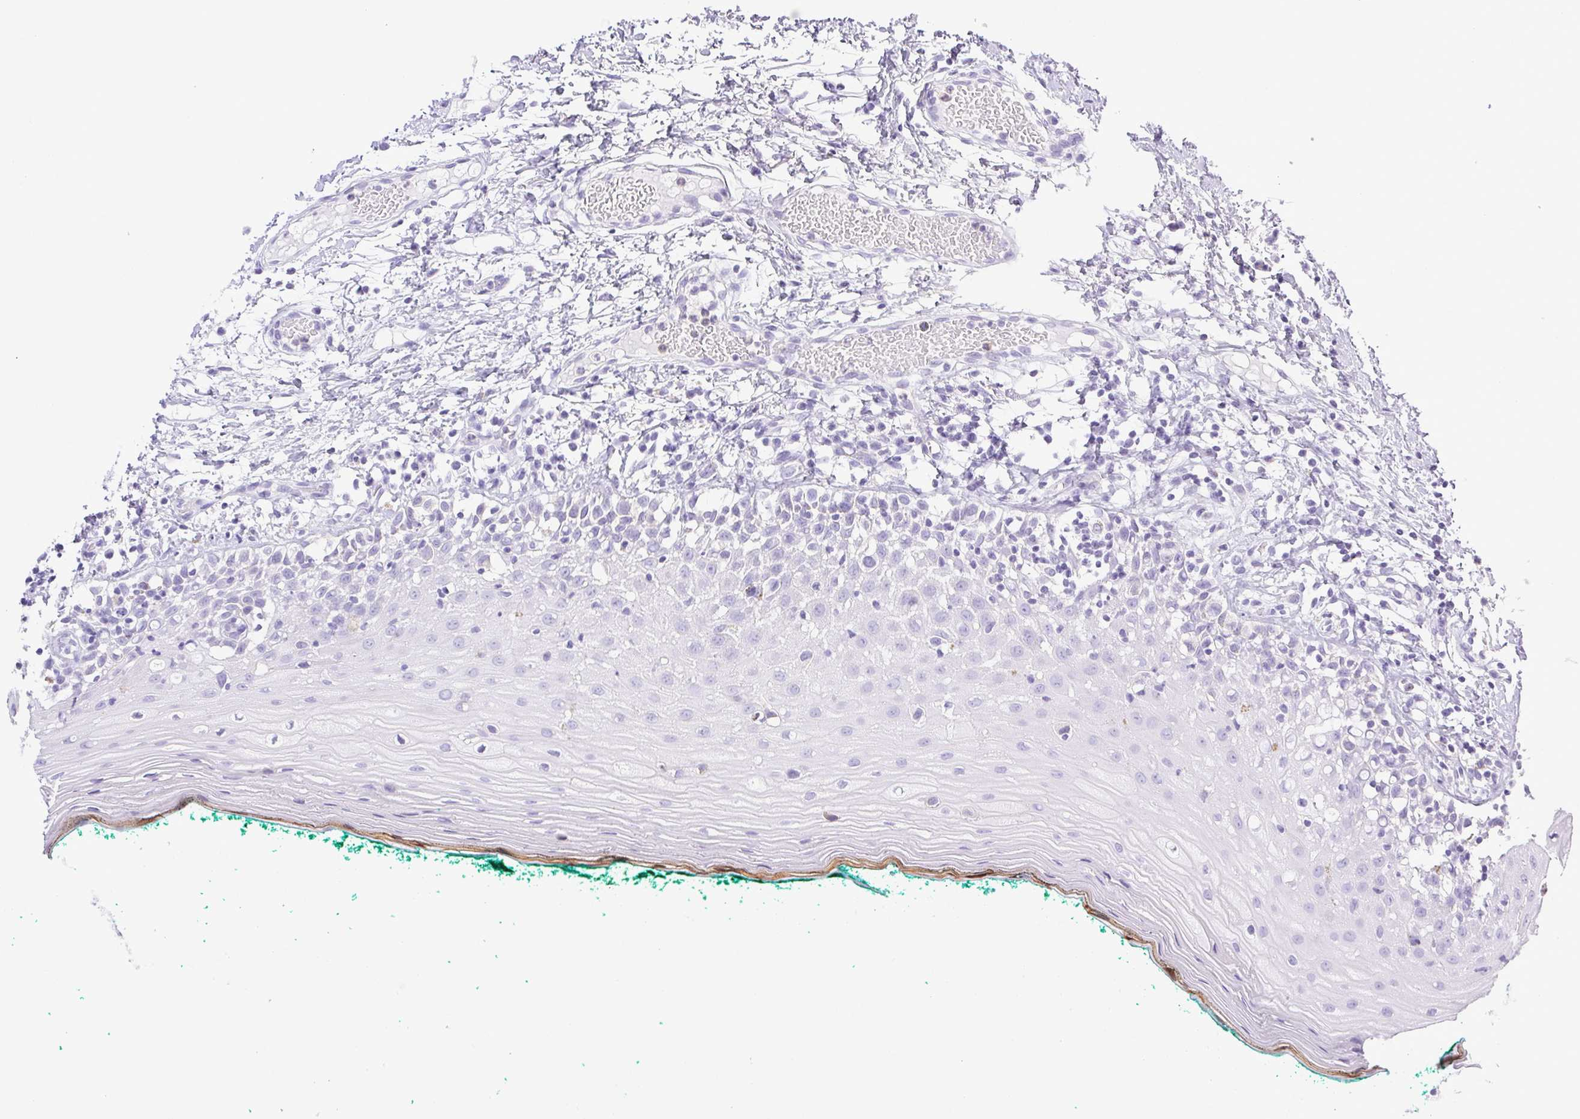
{"staining": {"intensity": "negative", "quantity": "none", "location": "none"}, "tissue": "oral mucosa", "cell_type": "Squamous epithelial cells", "image_type": "normal", "snomed": [{"axis": "morphology", "description": "Normal tissue, NOS"}, {"axis": "topography", "description": "Oral tissue"}], "caption": "Photomicrograph shows no significant protein positivity in squamous epithelial cells of benign oral mucosa.", "gene": "SYNPR", "patient": {"sex": "female", "age": 83}}